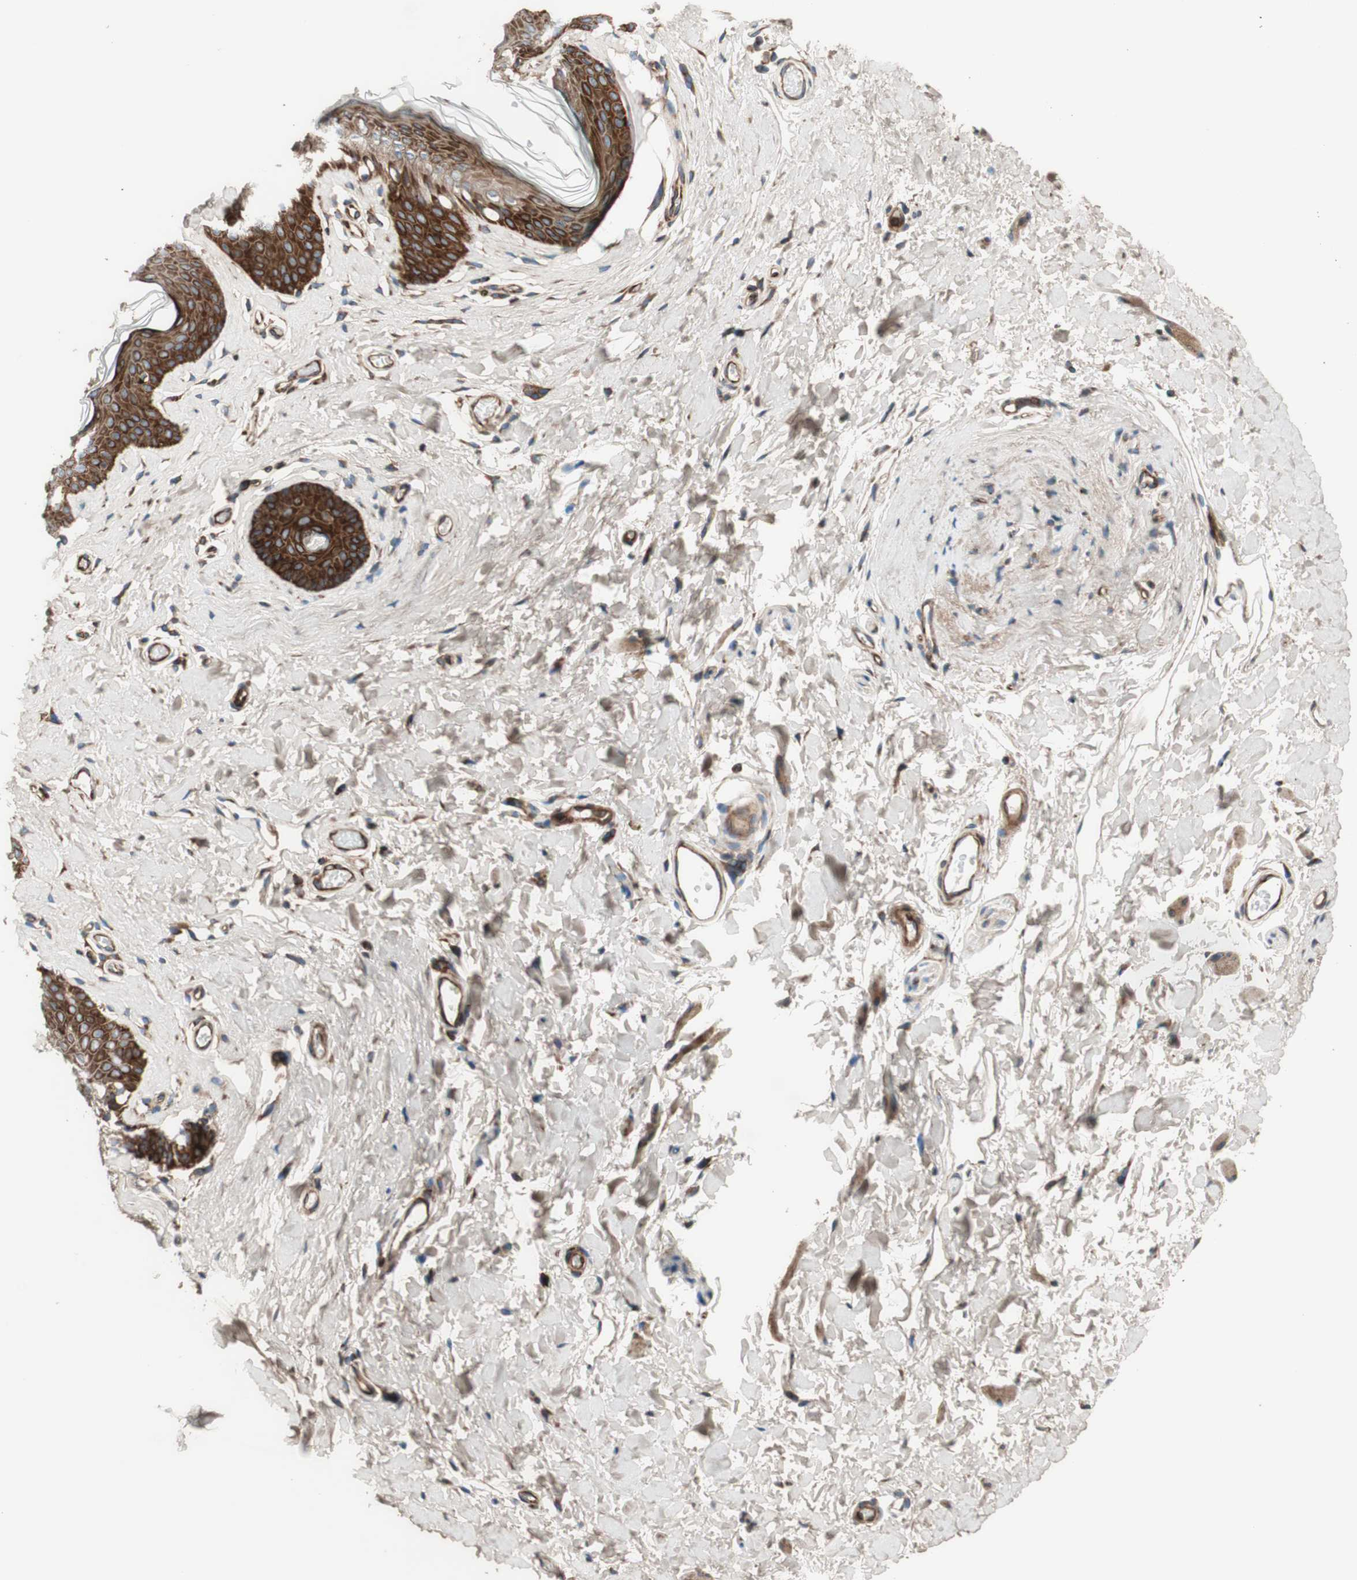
{"staining": {"intensity": "strong", "quantity": ">75%", "location": "cytoplasmic/membranous"}, "tissue": "skin", "cell_type": "Epidermal cells", "image_type": "normal", "snomed": [{"axis": "morphology", "description": "Normal tissue, NOS"}, {"axis": "morphology", "description": "Inflammation, NOS"}, {"axis": "topography", "description": "Vulva"}], "caption": "DAB immunohistochemical staining of normal human skin displays strong cytoplasmic/membranous protein expression in approximately >75% of epidermal cells.", "gene": "CCN4", "patient": {"sex": "female", "age": 84}}